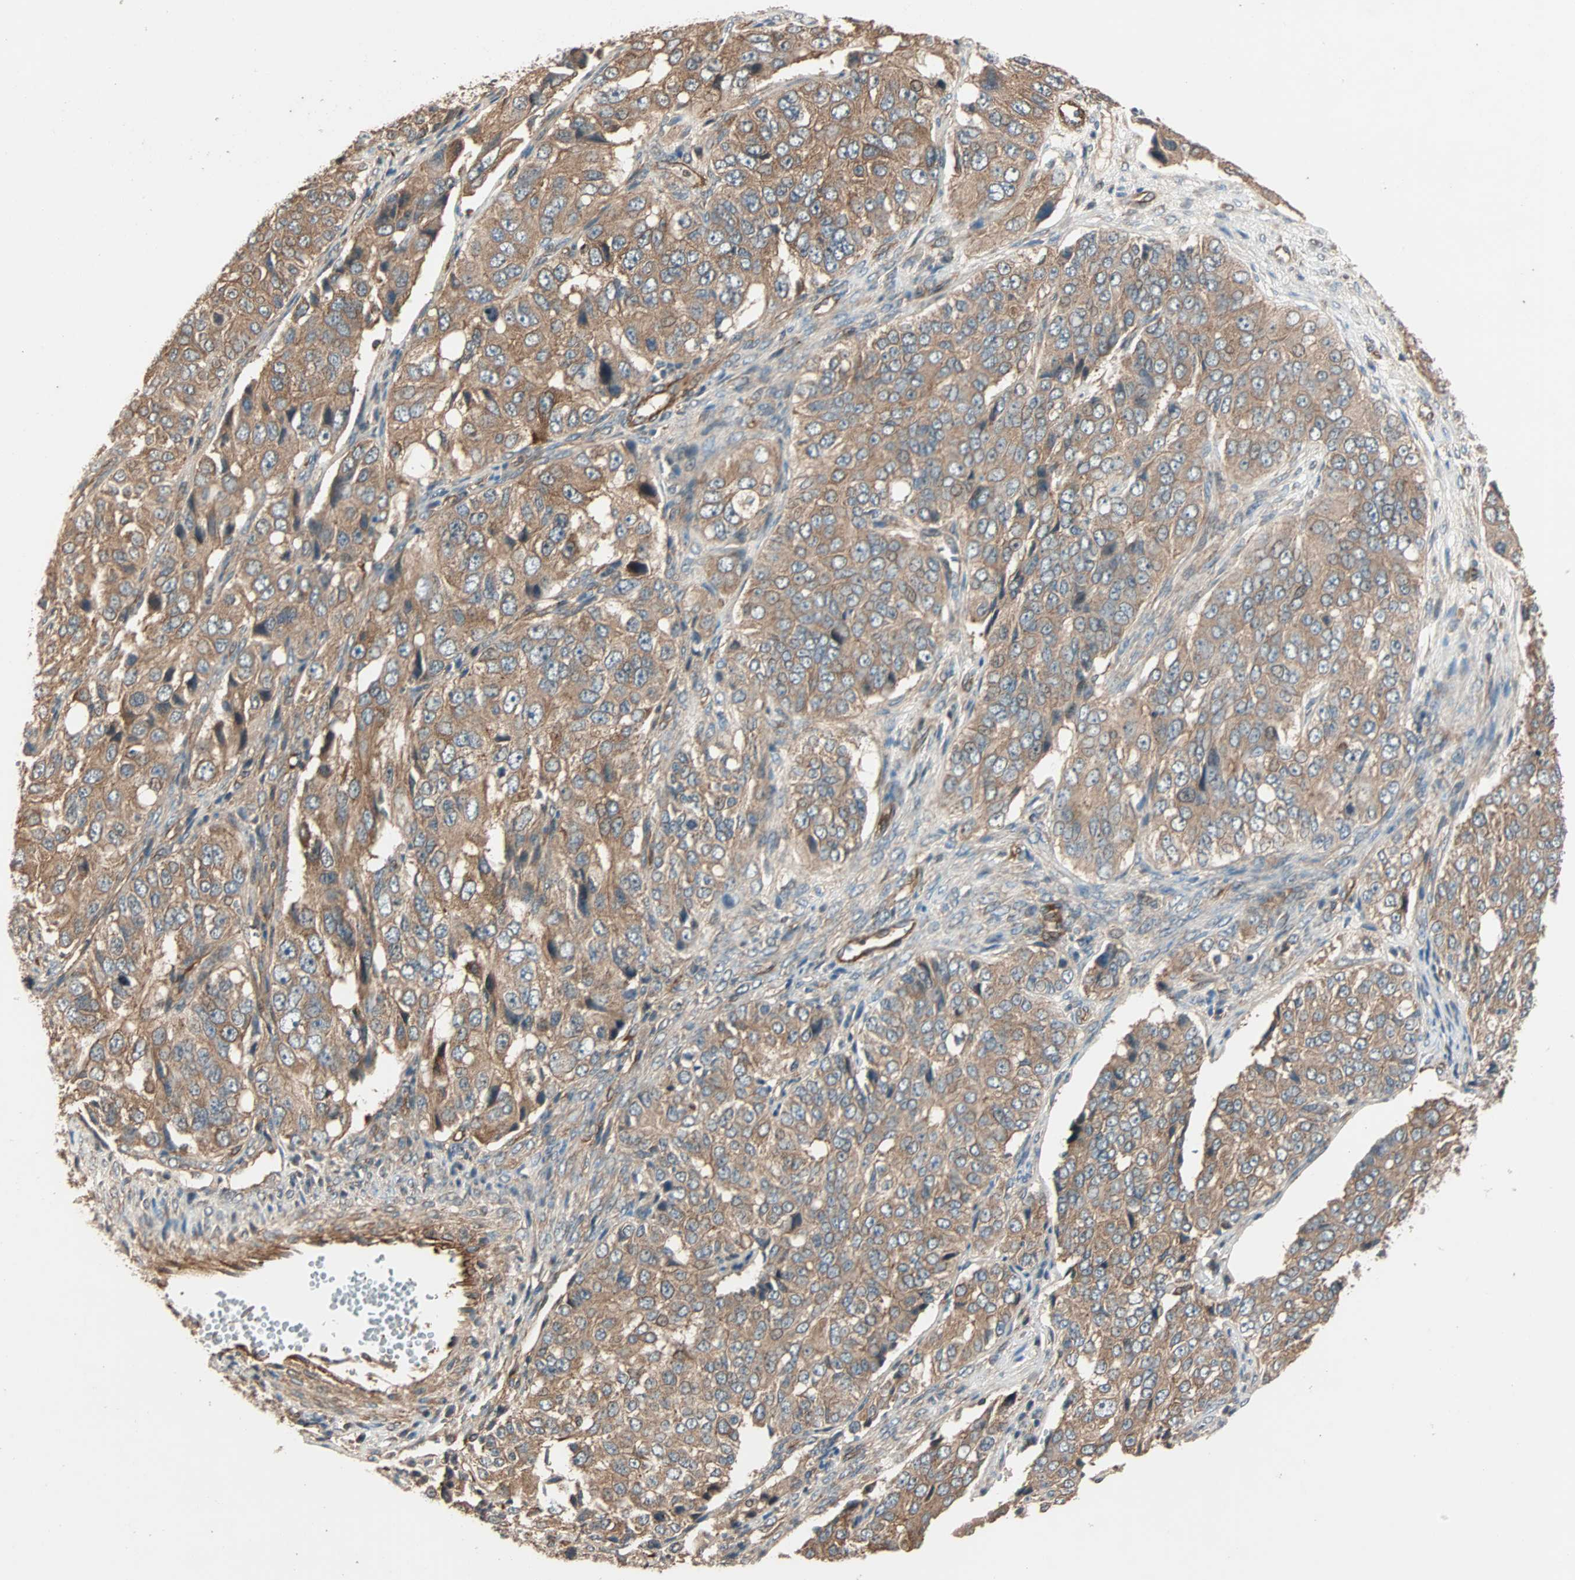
{"staining": {"intensity": "moderate", "quantity": ">75%", "location": "cytoplasmic/membranous"}, "tissue": "ovarian cancer", "cell_type": "Tumor cells", "image_type": "cancer", "snomed": [{"axis": "morphology", "description": "Carcinoma, endometroid"}, {"axis": "topography", "description": "Ovary"}], "caption": "A micrograph showing moderate cytoplasmic/membranous staining in approximately >75% of tumor cells in endometroid carcinoma (ovarian), as visualized by brown immunohistochemical staining.", "gene": "GCK", "patient": {"sex": "female", "age": 51}}